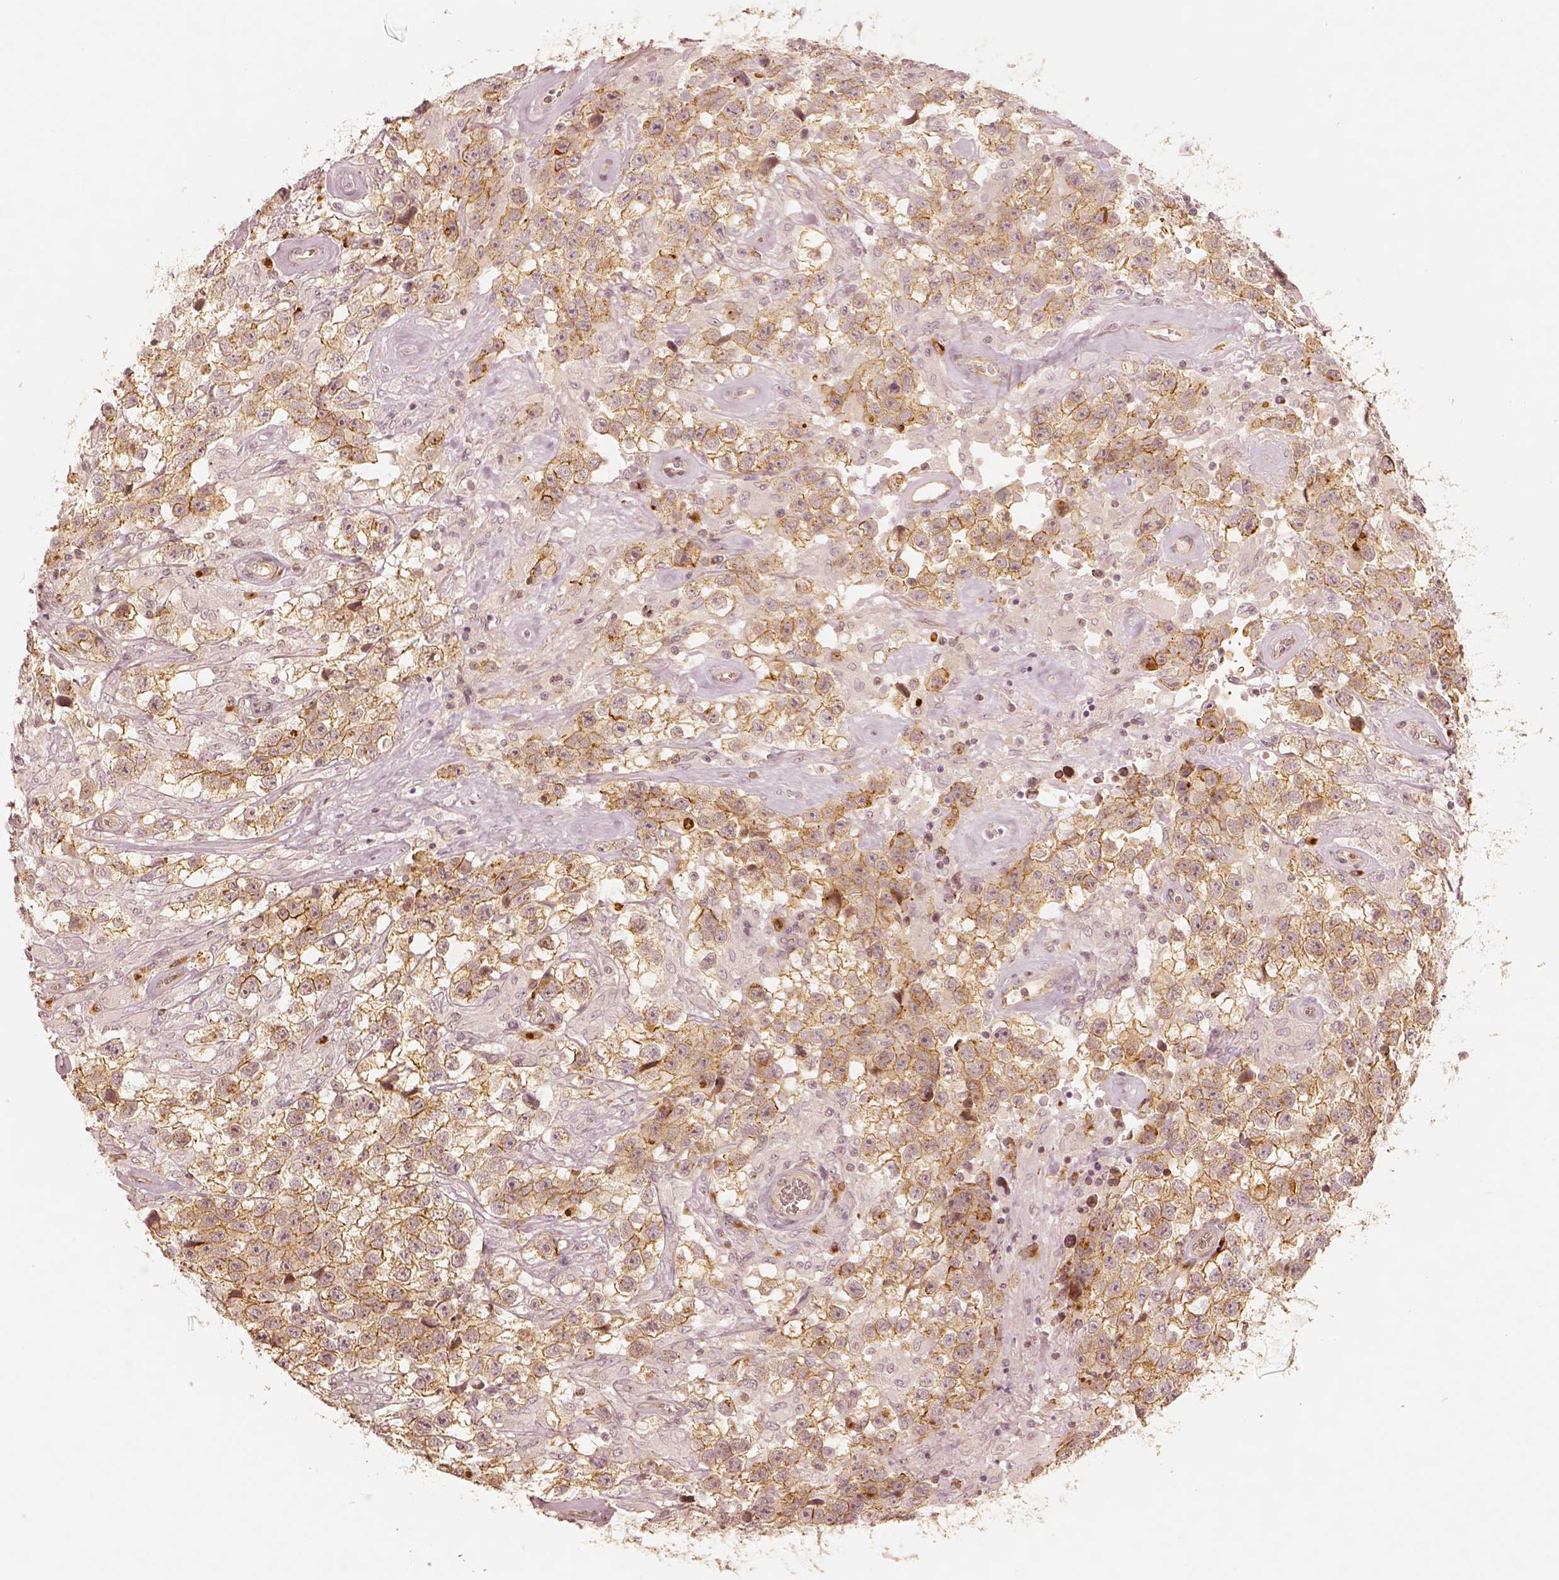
{"staining": {"intensity": "moderate", "quantity": "25%-75%", "location": "cytoplasmic/membranous"}, "tissue": "testis cancer", "cell_type": "Tumor cells", "image_type": "cancer", "snomed": [{"axis": "morphology", "description": "Seminoma, NOS"}, {"axis": "topography", "description": "Testis"}], "caption": "Immunohistochemical staining of human testis cancer (seminoma) shows medium levels of moderate cytoplasmic/membranous protein positivity in approximately 25%-75% of tumor cells.", "gene": "GORASP2", "patient": {"sex": "male", "age": 43}}